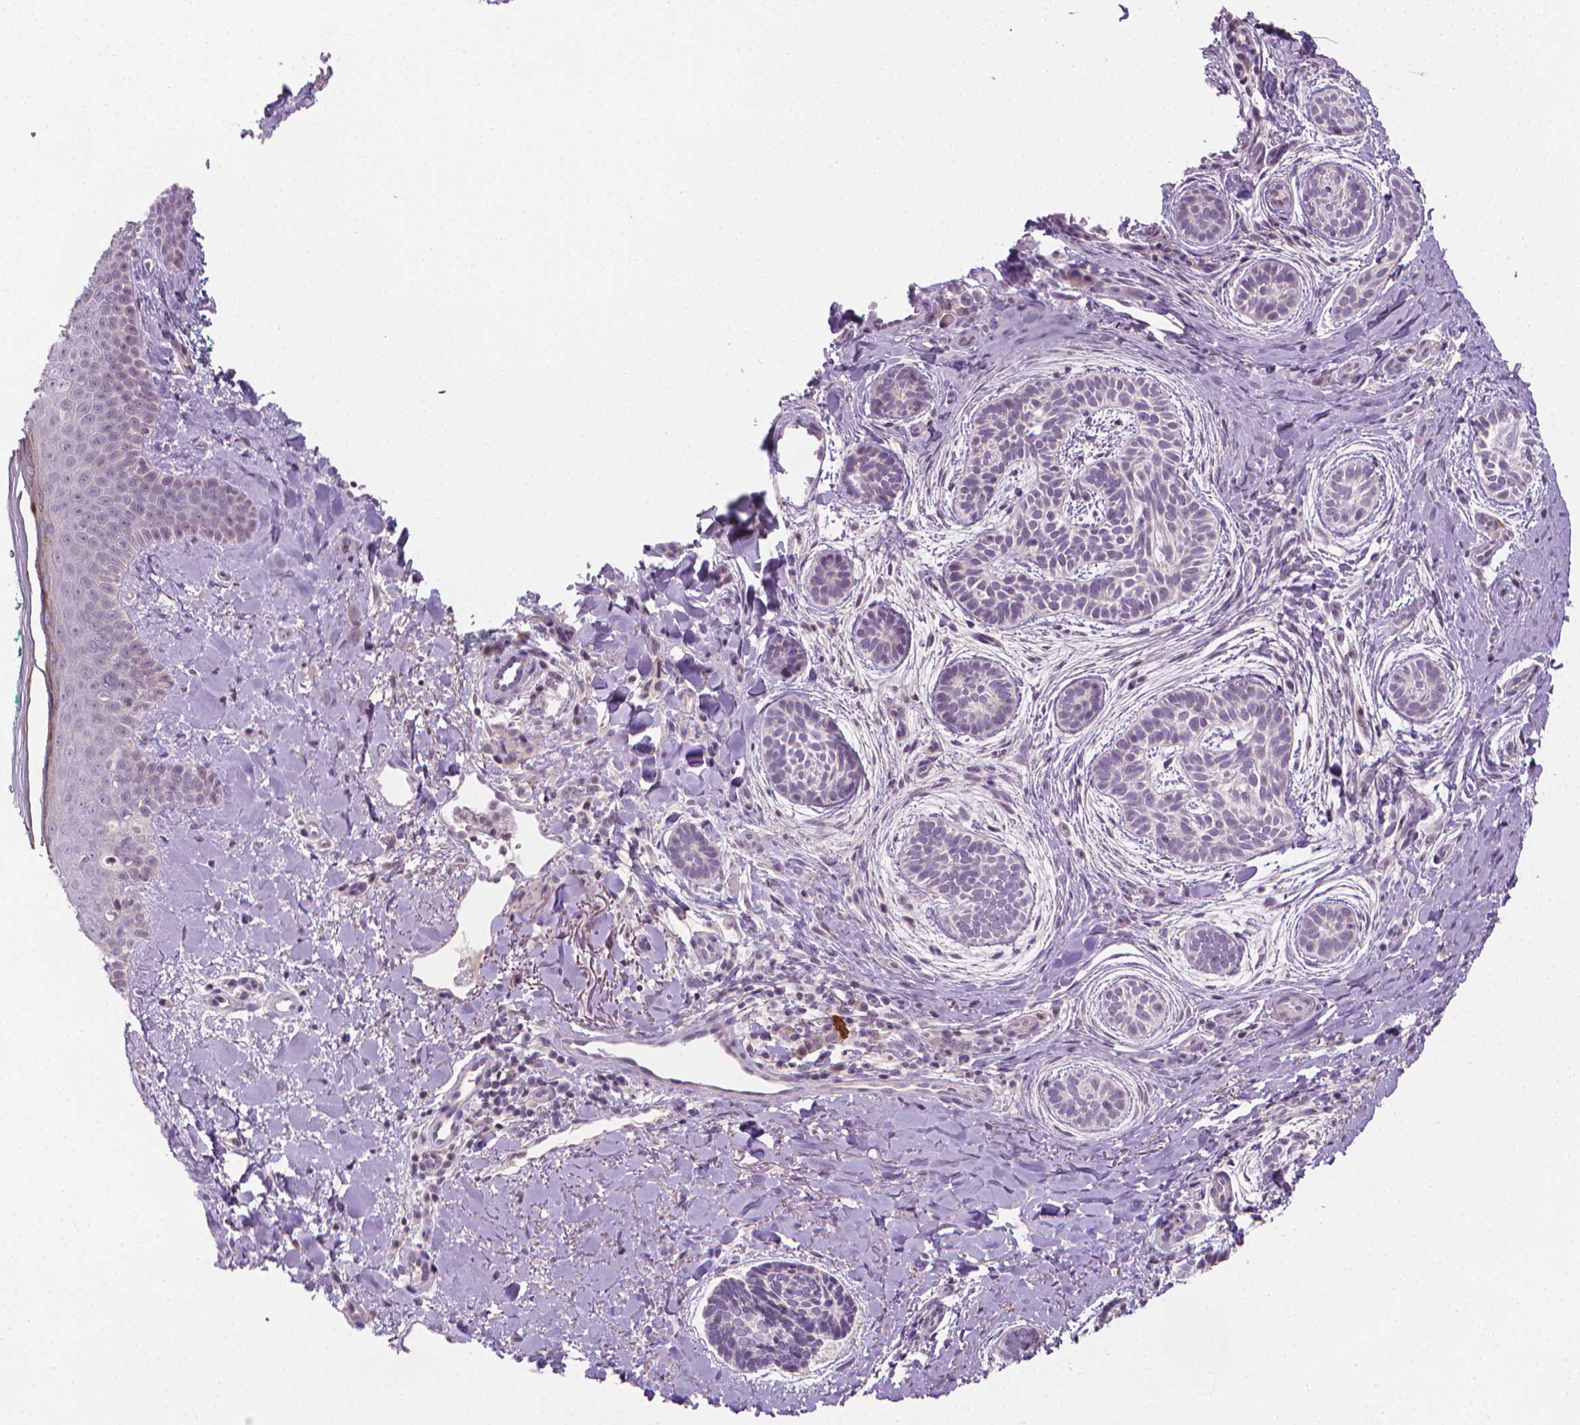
{"staining": {"intensity": "negative", "quantity": "none", "location": "none"}, "tissue": "skin cancer", "cell_type": "Tumor cells", "image_type": "cancer", "snomed": [{"axis": "morphology", "description": "Basal cell carcinoma"}, {"axis": "topography", "description": "Skin"}], "caption": "Immunohistochemistry micrograph of basal cell carcinoma (skin) stained for a protein (brown), which demonstrates no staining in tumor cells. The staining was performed using DAB (3,3'-diaminobenzidine) to visualize the protein expression in brown, while the nuclei were stained in blue with hematoxylin (Magnification: 20x).", "gene": "NCAN", "patient": {"sex": "male", "age": 63}}